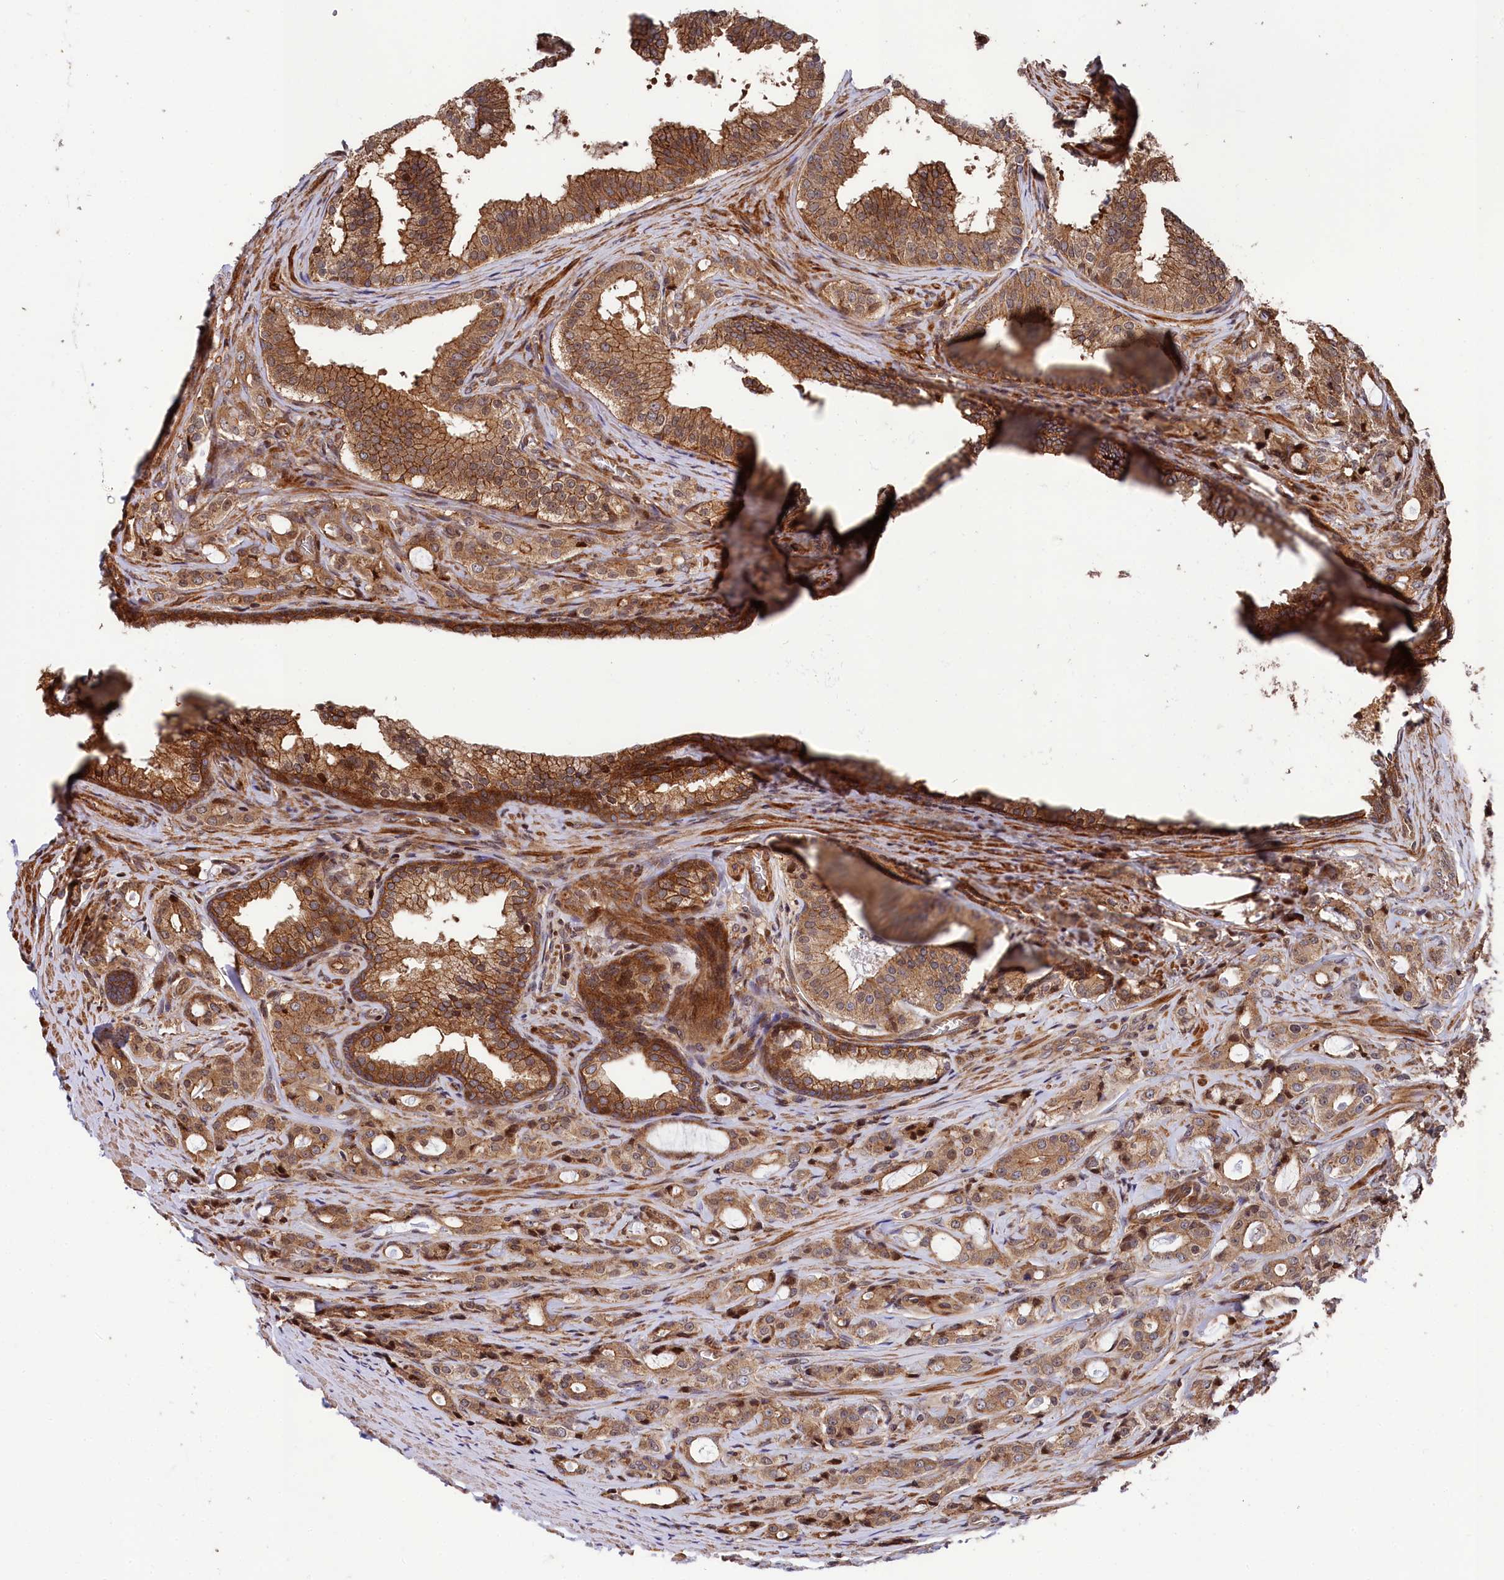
{"staining": {"intensity": "moderate", "quantity": ">75%", "location": "cytoplasmic/membranous"}, "tissue": "prostate cancer", "cell_type": "Tumor cells", "image_type": "cancer", "snomed": [{"axis": "morphology", "description": "Adenocarcinoma, High grade"}, {"axis": "topography", "description": "Prostate"}], "caption": "Immunohistochemistry histopathology image of neoplastic tissue: prostate adenocarcinoma (high-grade) stained using IHC demonstrates medium levels of moderate protein expression localized specifically in the cytoplasmic/membranous of tumor cells, appearing as a cytoplasmic/membranous brown color.", "gene": "TNKS1BP1", "patient": {"sex": "male", "age": 63}}